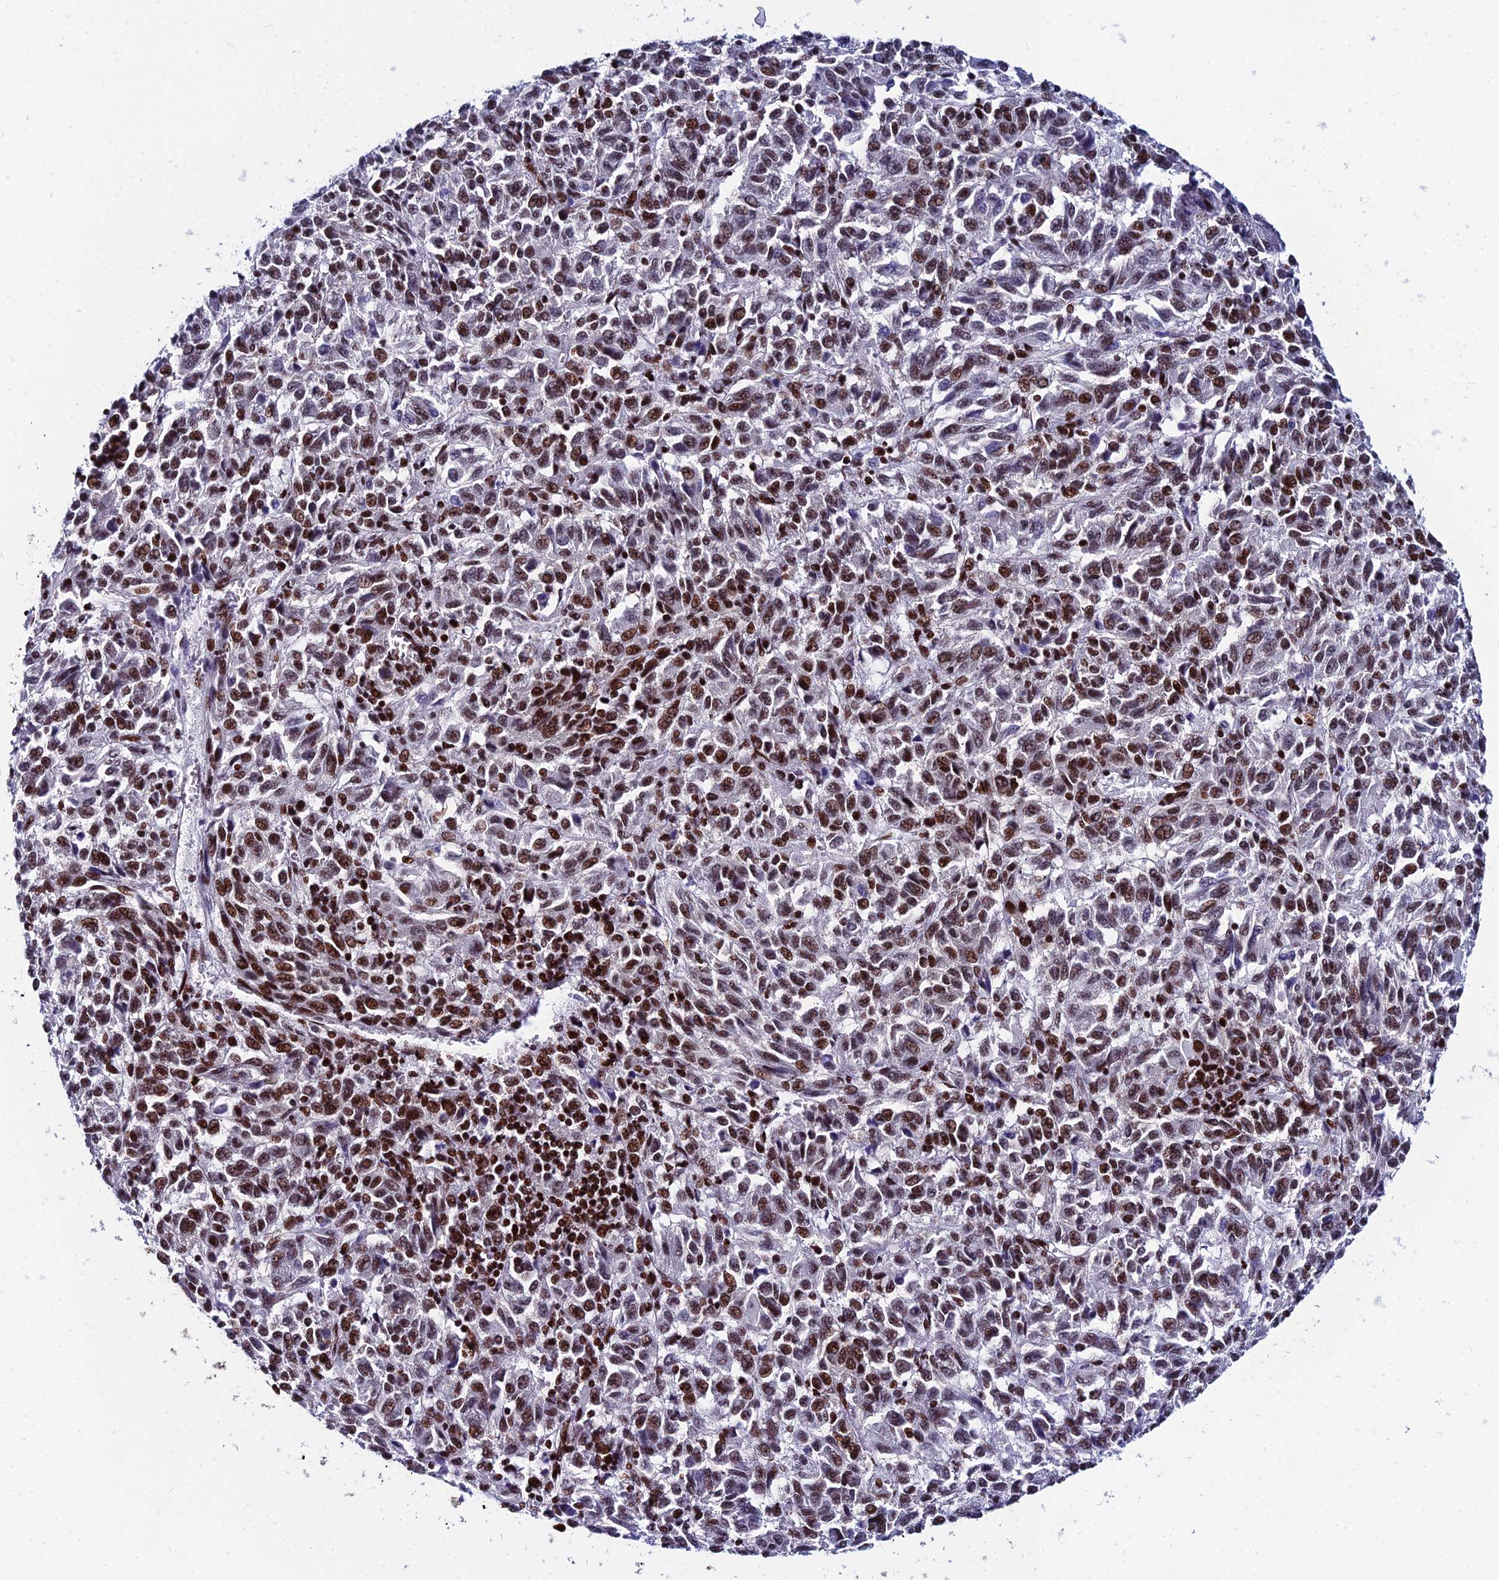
{"staining": {"intensity": "moderate", "quantity": "25%-75%", "location": "nuclear"}, "tissue": "melanoma", "cell_type": "Tumor cells", "image_type": "cancer", "snomed": [{"axis": "morphology", "description": "Malignant melanoma, Metastatic site"}, {"axis": "topography", "description": "Lung"}], "caption": "Immunohistochemical staining of melanoma displays medium levels of moderate nuclear protein staining in about 25%-75% of tumor cells.", "gene": "HNRNPH1", "patient": {"sex": "male", "age": 64}}